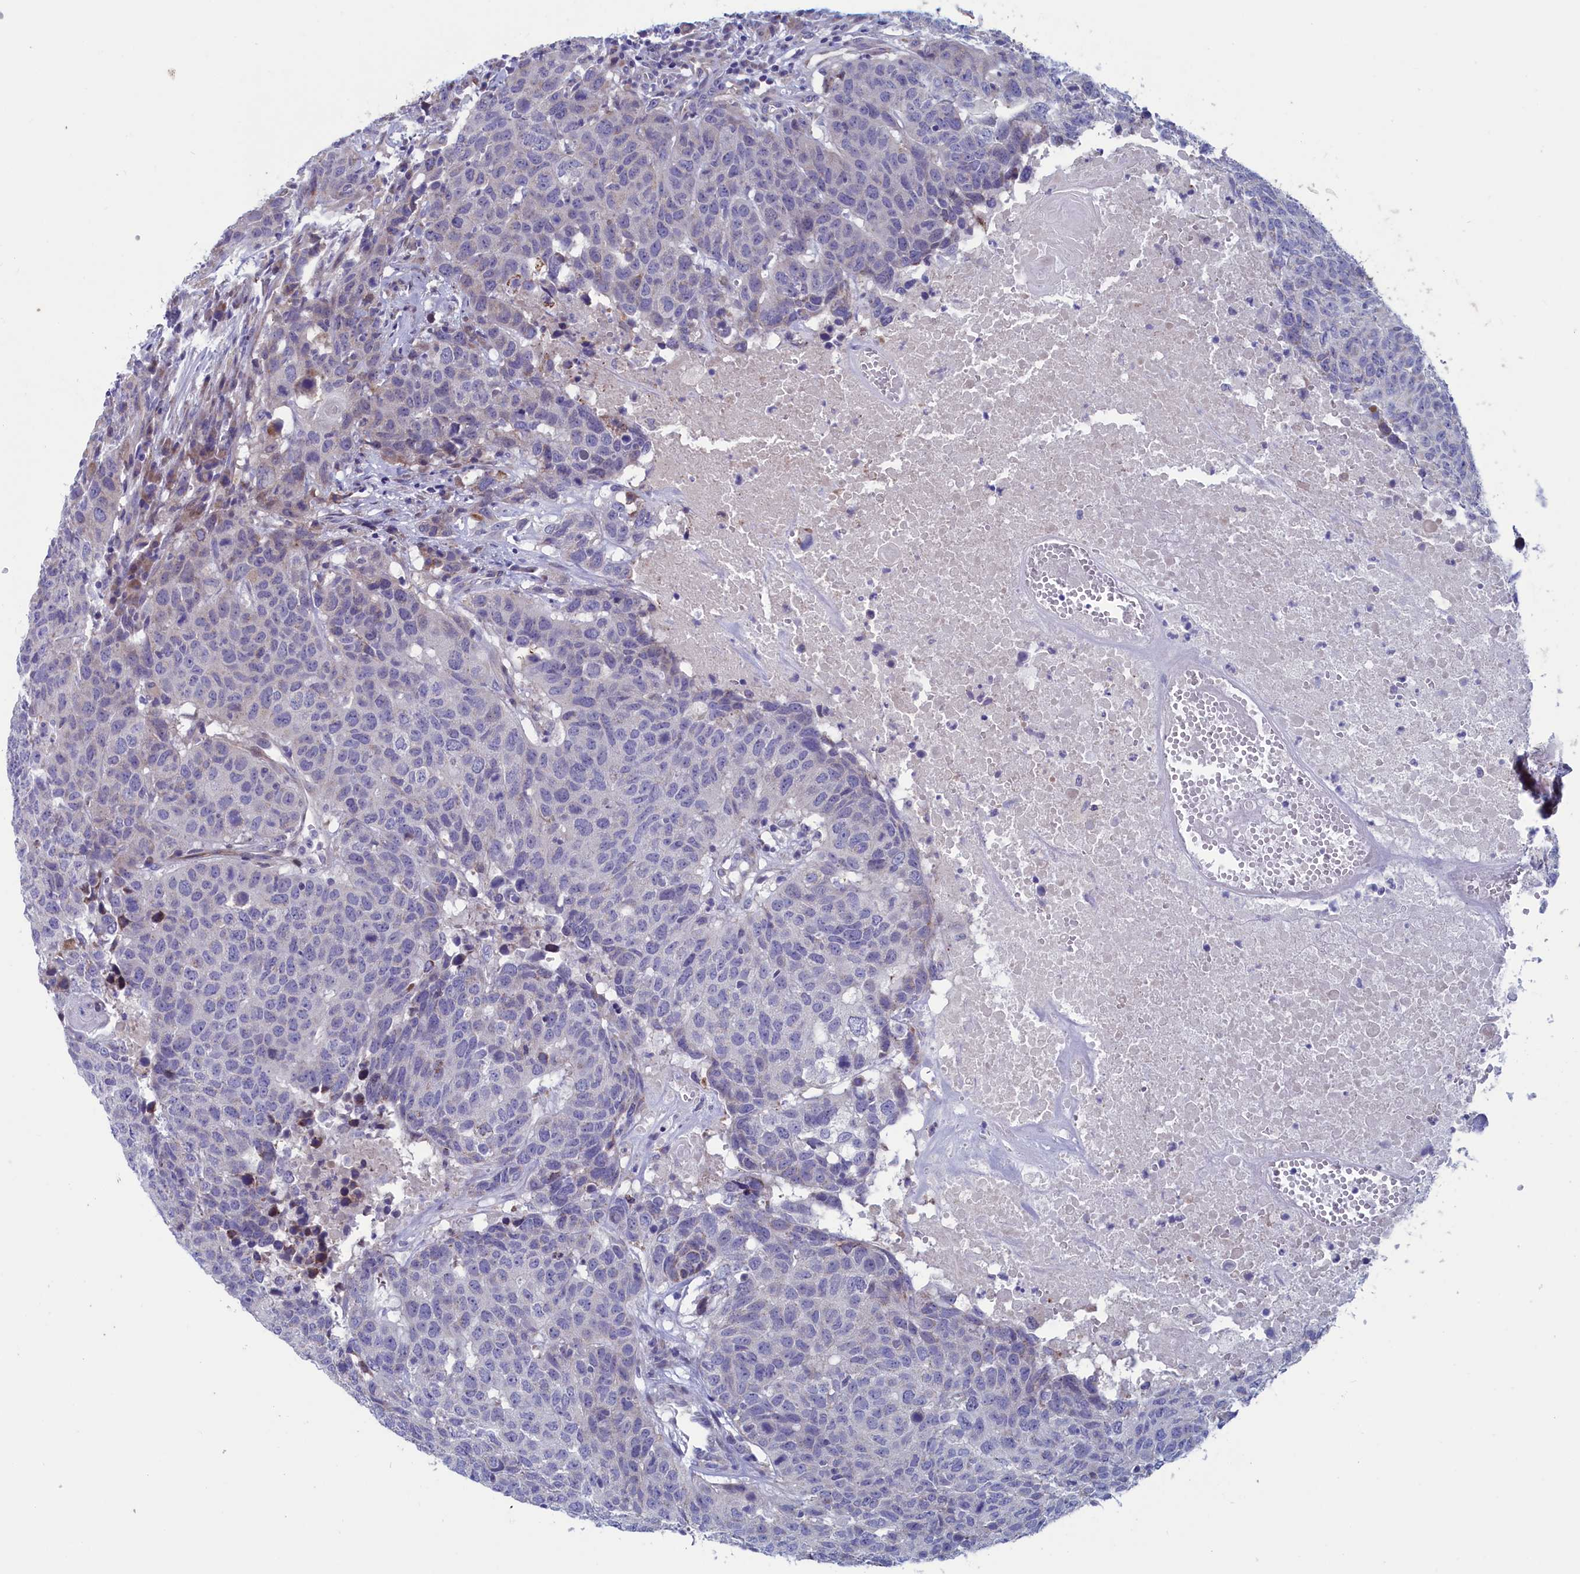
{"staining": {"intensity": "negative", "quantity": "none", "location": "none"}, "tissue": "head and neck cancer", "cell_type": "Tumor cells", "image_type": "cancer", "snomed": [{"axis": "morphology", "description": "Squamous cell carcinoma, NOS"}, {"axis": "topography", "description": "Head-Neck"}], "caption": "Immunohistochemistry (IHC) of head and neck cancer (squamous cell carcinoma) demonstrates no expression in tumor cells.", "gene": "NIBAN3", "patient": {"sex": "male", "age": 66}}